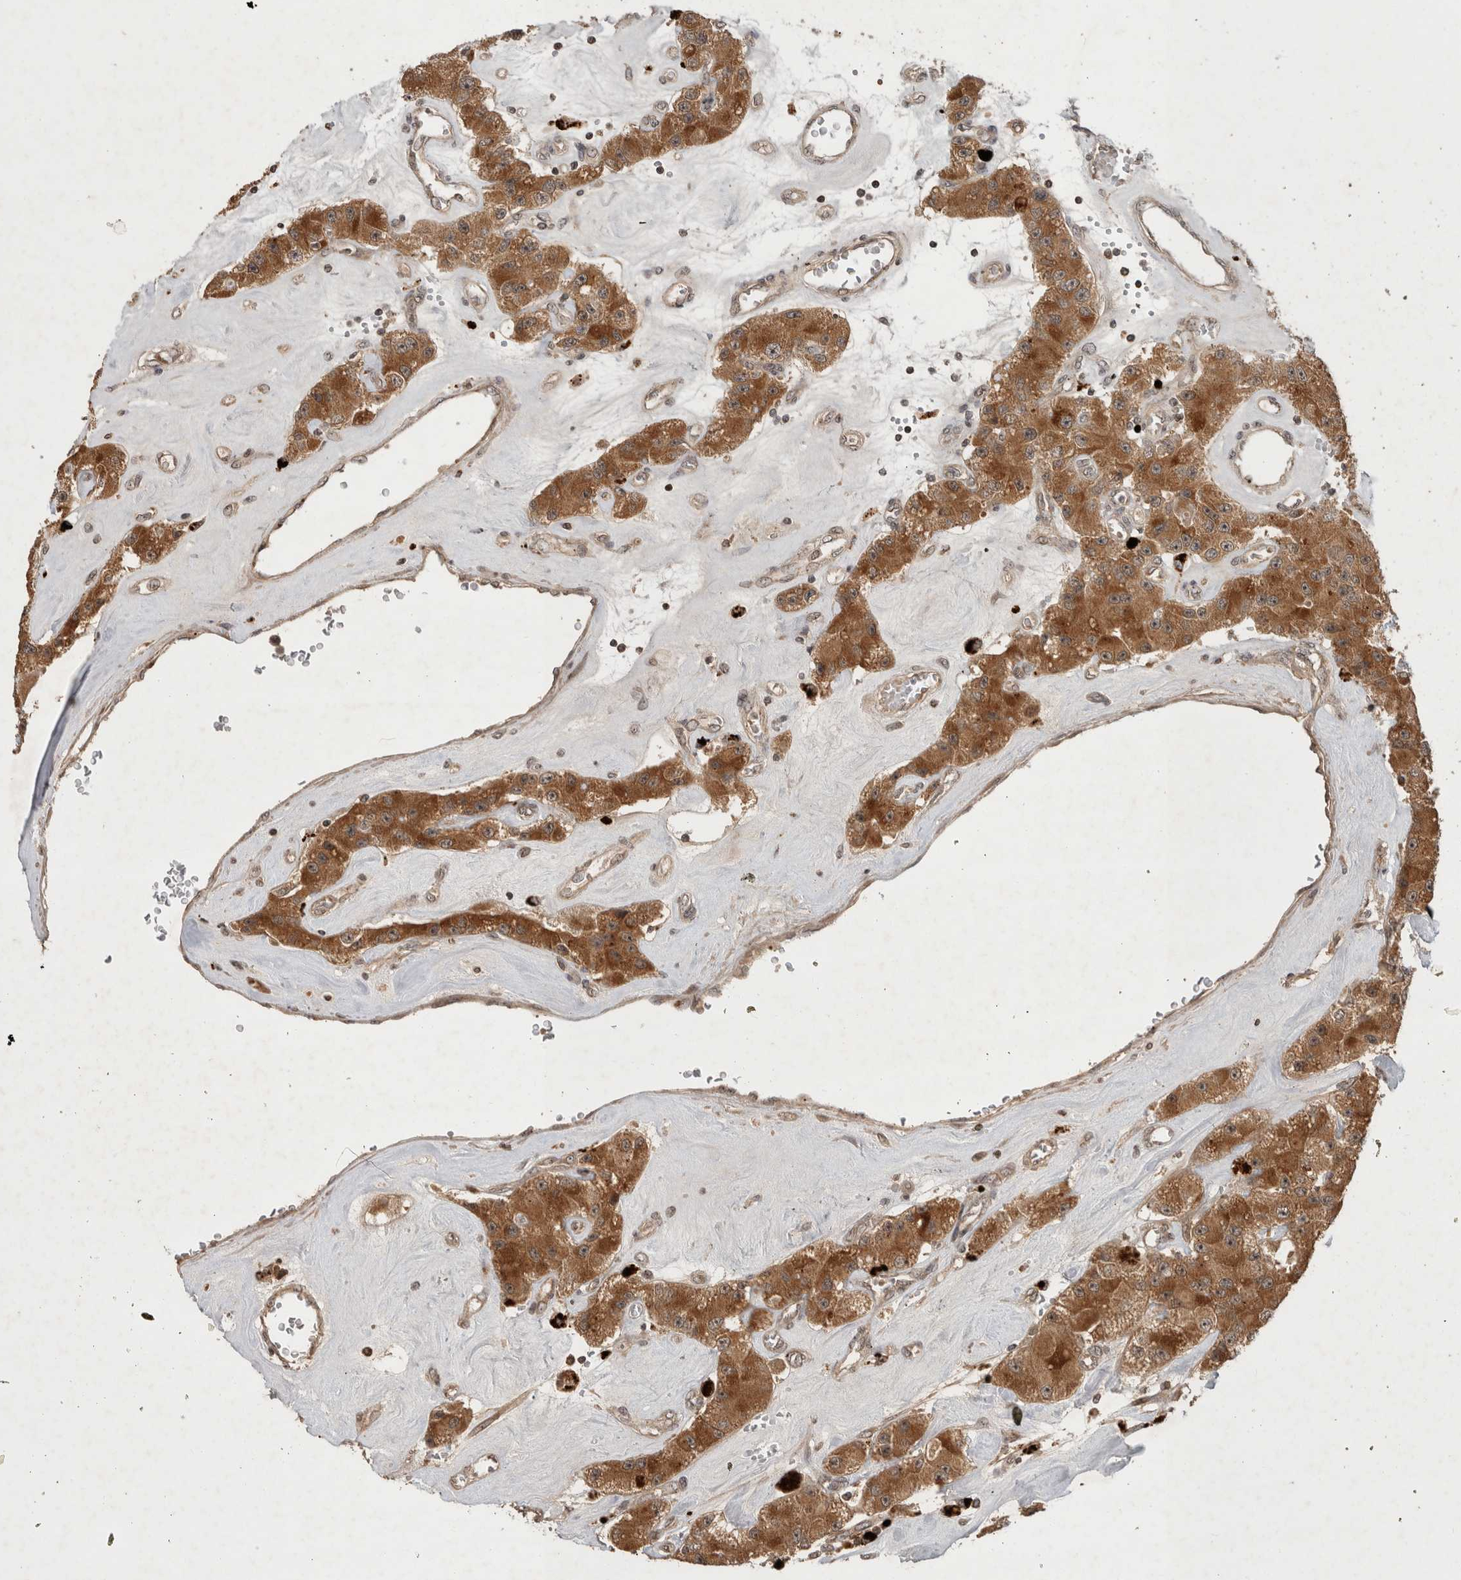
{"staining": {"intensity": "strong", "quantity": ">75%", "location": "cytoplasmic/membranous"}, "tissue": "carcinoid", "cell_type": "Tumor cells", "image_type": "cancer", "snomed": [{"axis": "morphology", "description": "Carcinoid, malignant, NOS"}, {"axis": "topography", "description": "Pancreas"}], "caption": "The image demonstrates staining of carcinoid, revealing strong cytoplasmic/membranous protein expression (brown color) within tumor cells. The protein of interest is shown in brown color, while the nuclei are stained blue.", "gene": "PITPNC1", "patient": {"sex": "male", "age": 41}}